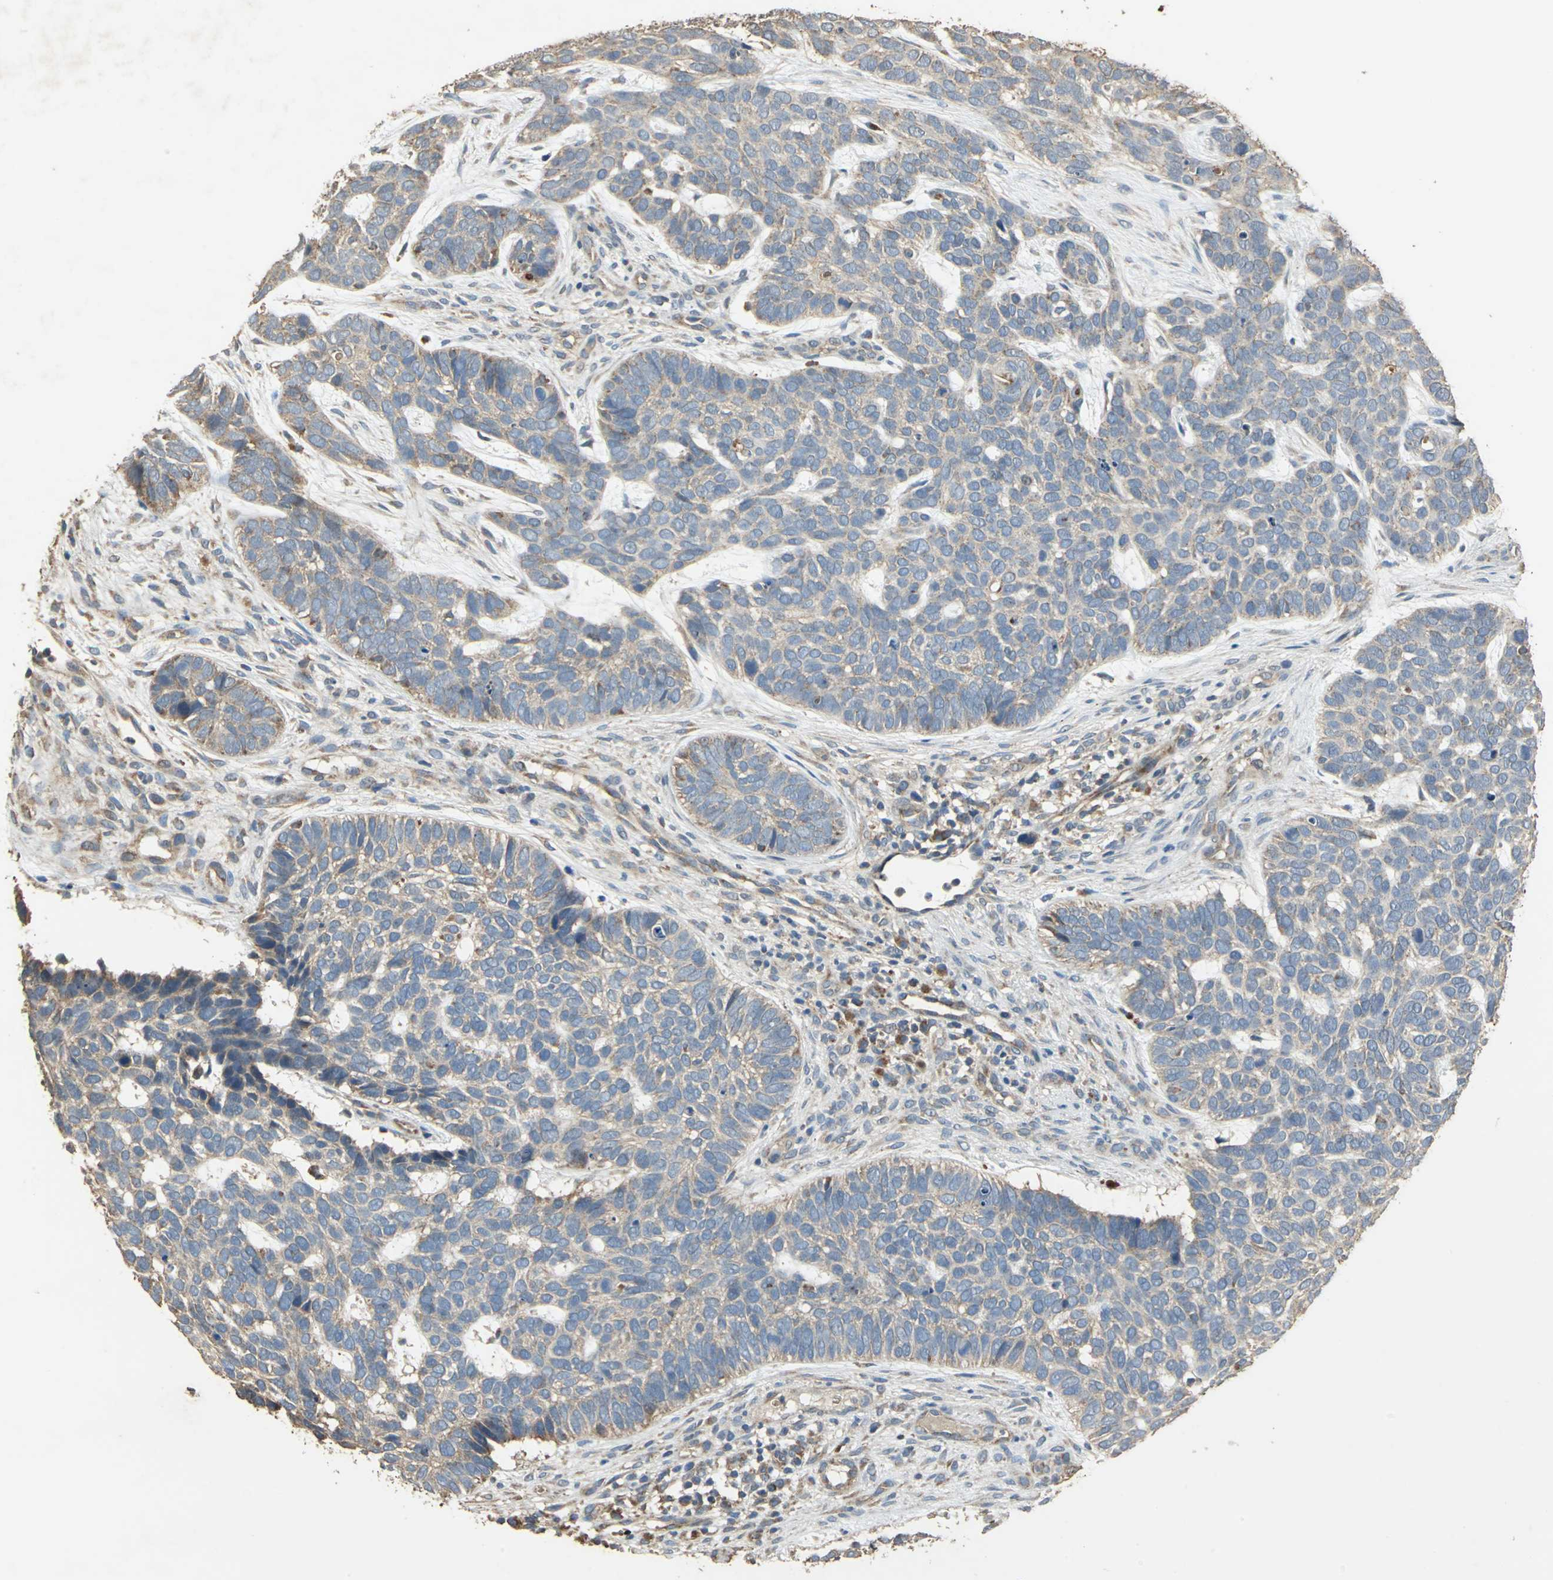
{"staining": {"intensity": "moderate", "quantity": ">75%", "location": "cytoplasmic/membranous"}, "tissue": "skin cancer", "cell_type": "Tumor cells", "image_type": "cancer", "snomed": [{"axis": "morphology", "description": "Basal cell carcinoma"}, {"axis": "topography", "description": "Skin"}], "caption": "This histopathology image exhibits IHC staining of human basal cell carcinoma (skin), with medium moderate cytoplasmic/membranous positivity in about >75% of tumor cells.", "gene": "POLRMT", "patient": {"sex": "male", "age": 87}}